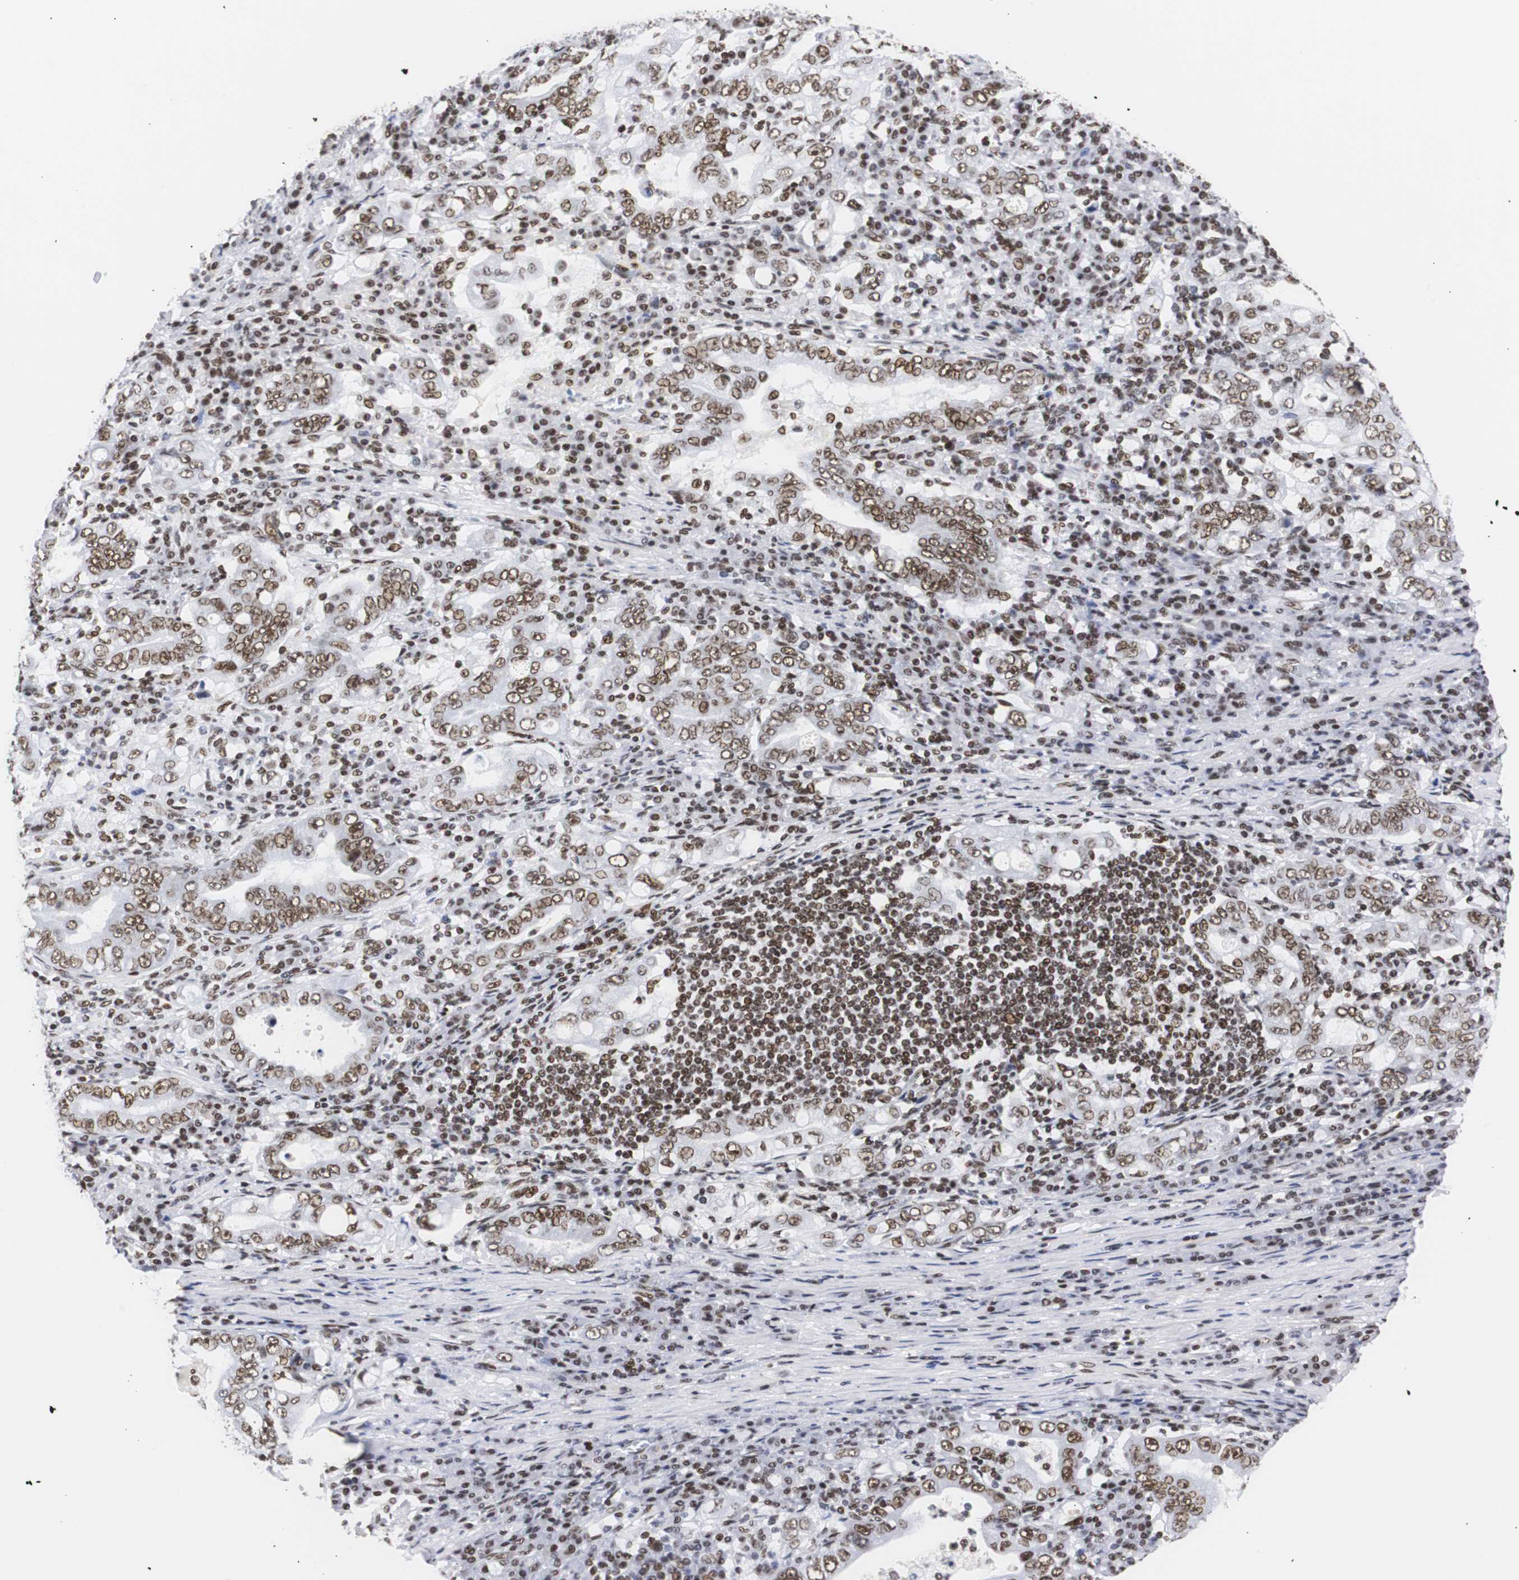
{"staining": {"intensity": "strong", "quantity": ">75%", "location": "nuclear"}, "tissue": "stomach cancer", "cell_type": "Tumor cells", "image_type": "cancer", "snomed": [{"axis": "morphology", "description": "Normal tissue, NOS"}, {"axis": "morphology", "description": "Adenocarcinoma, NOS"}, {"axis": "topography", "description": "Esophagus"}, {"axis": "topography", "description": "Stomach, upper"}, {"axis": "topography", "description": "Peripheral nerve tissue"}], "caption": "Immunohistochemical staining of adenocarcinoma (stomach) demonstrates strong nuclear protein positivity in about >75% of tumor cells.", "gene": "HNRNPH2", "patient": {"sex": "male", "age": 62}}